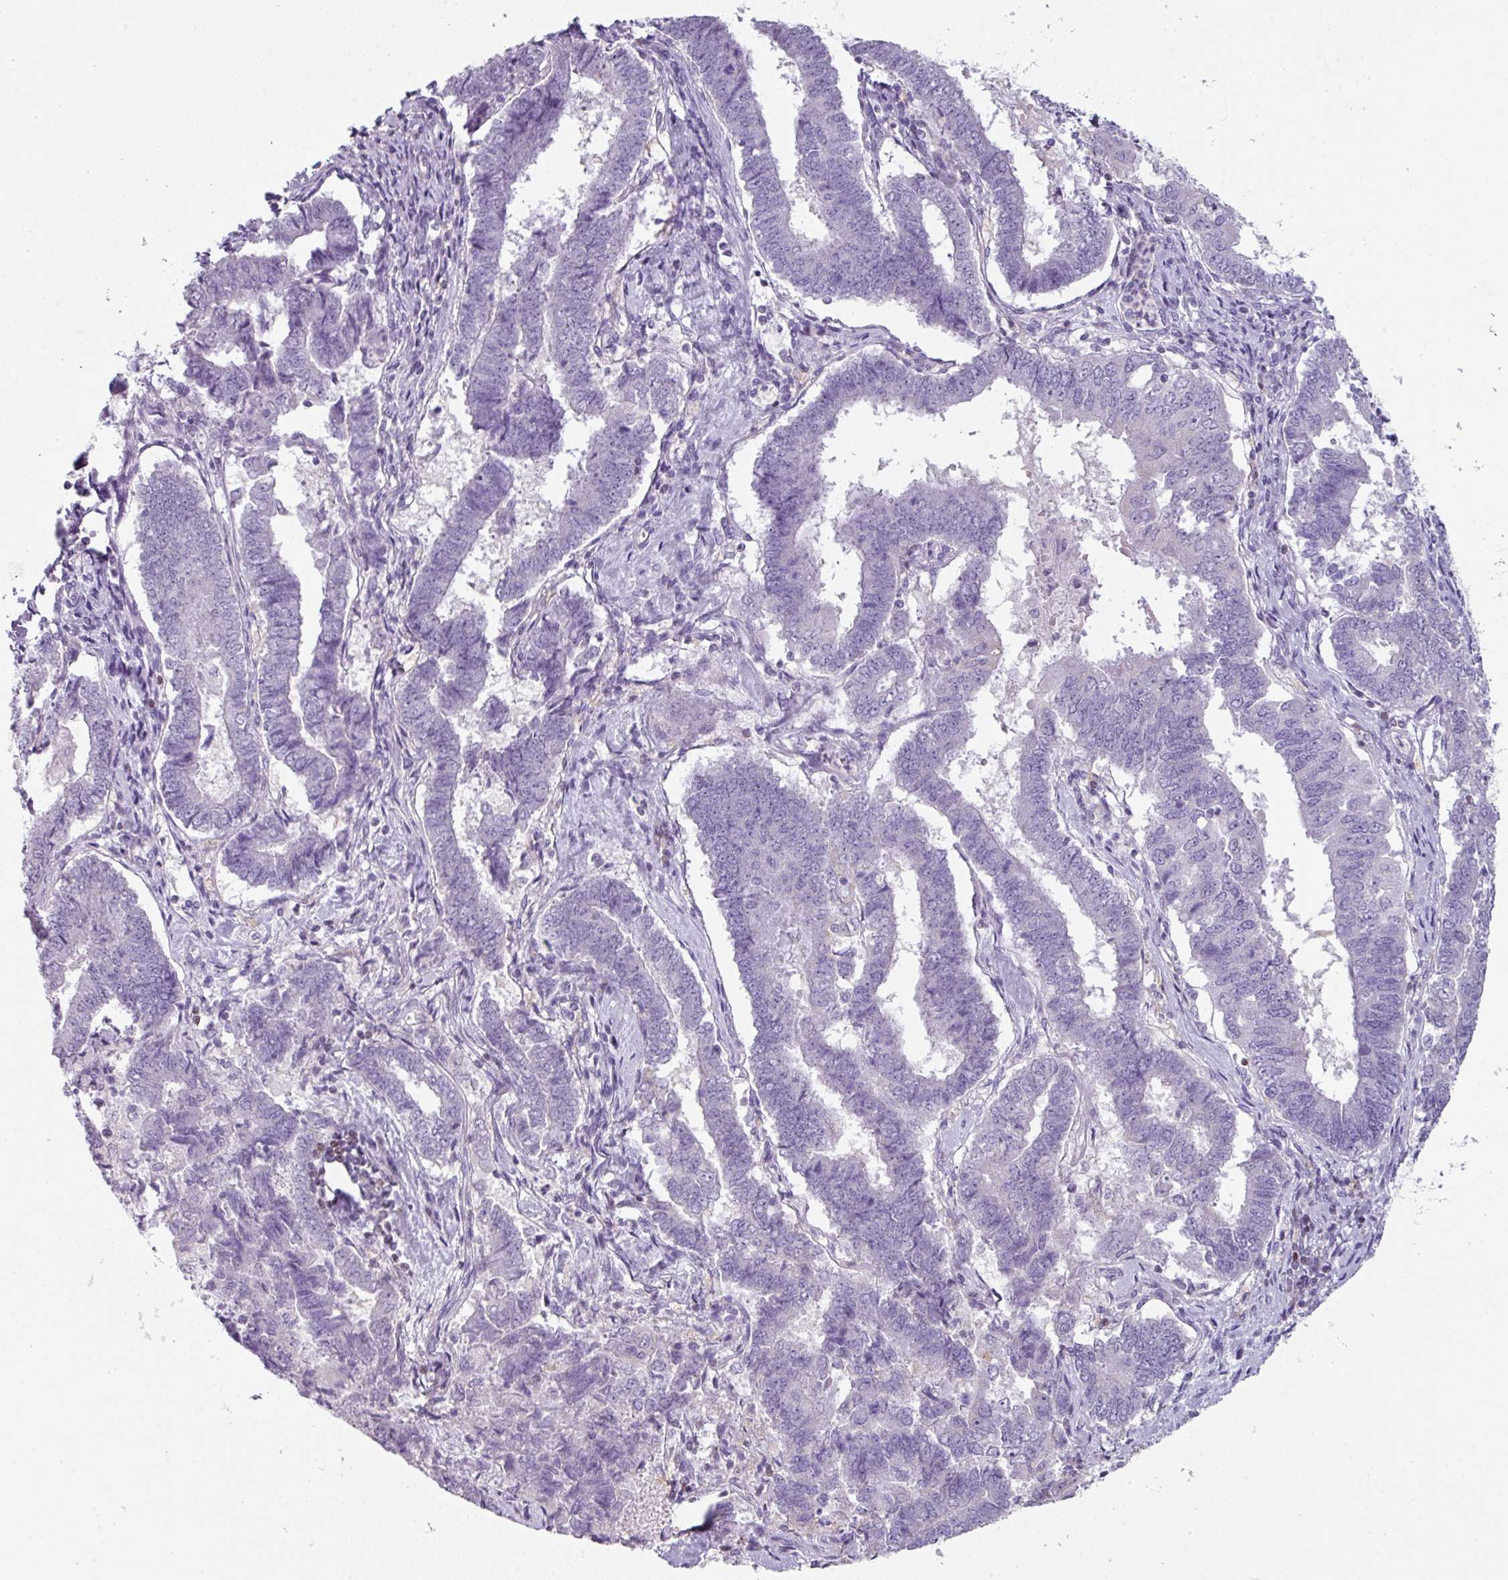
{"staining": {"intensity": "negative", "quantity": "none", "location": "none"}, "tissue": "endometrial cancer", "cell_type": "Tumor cells", "image_type": "cancer", "snomed": [{"axis": "morphology", "description": "Adenocarcinoma, NOS"}, {"axis": "topography", "description": "Endometrium"}], "caption": "Immunohistochemical staining of adenocarcinoma (endometrial) exhibits no significant positivity in tumor cells.", "gene": "STAT5A", "patient": {"sex": "female", "age": 72}}